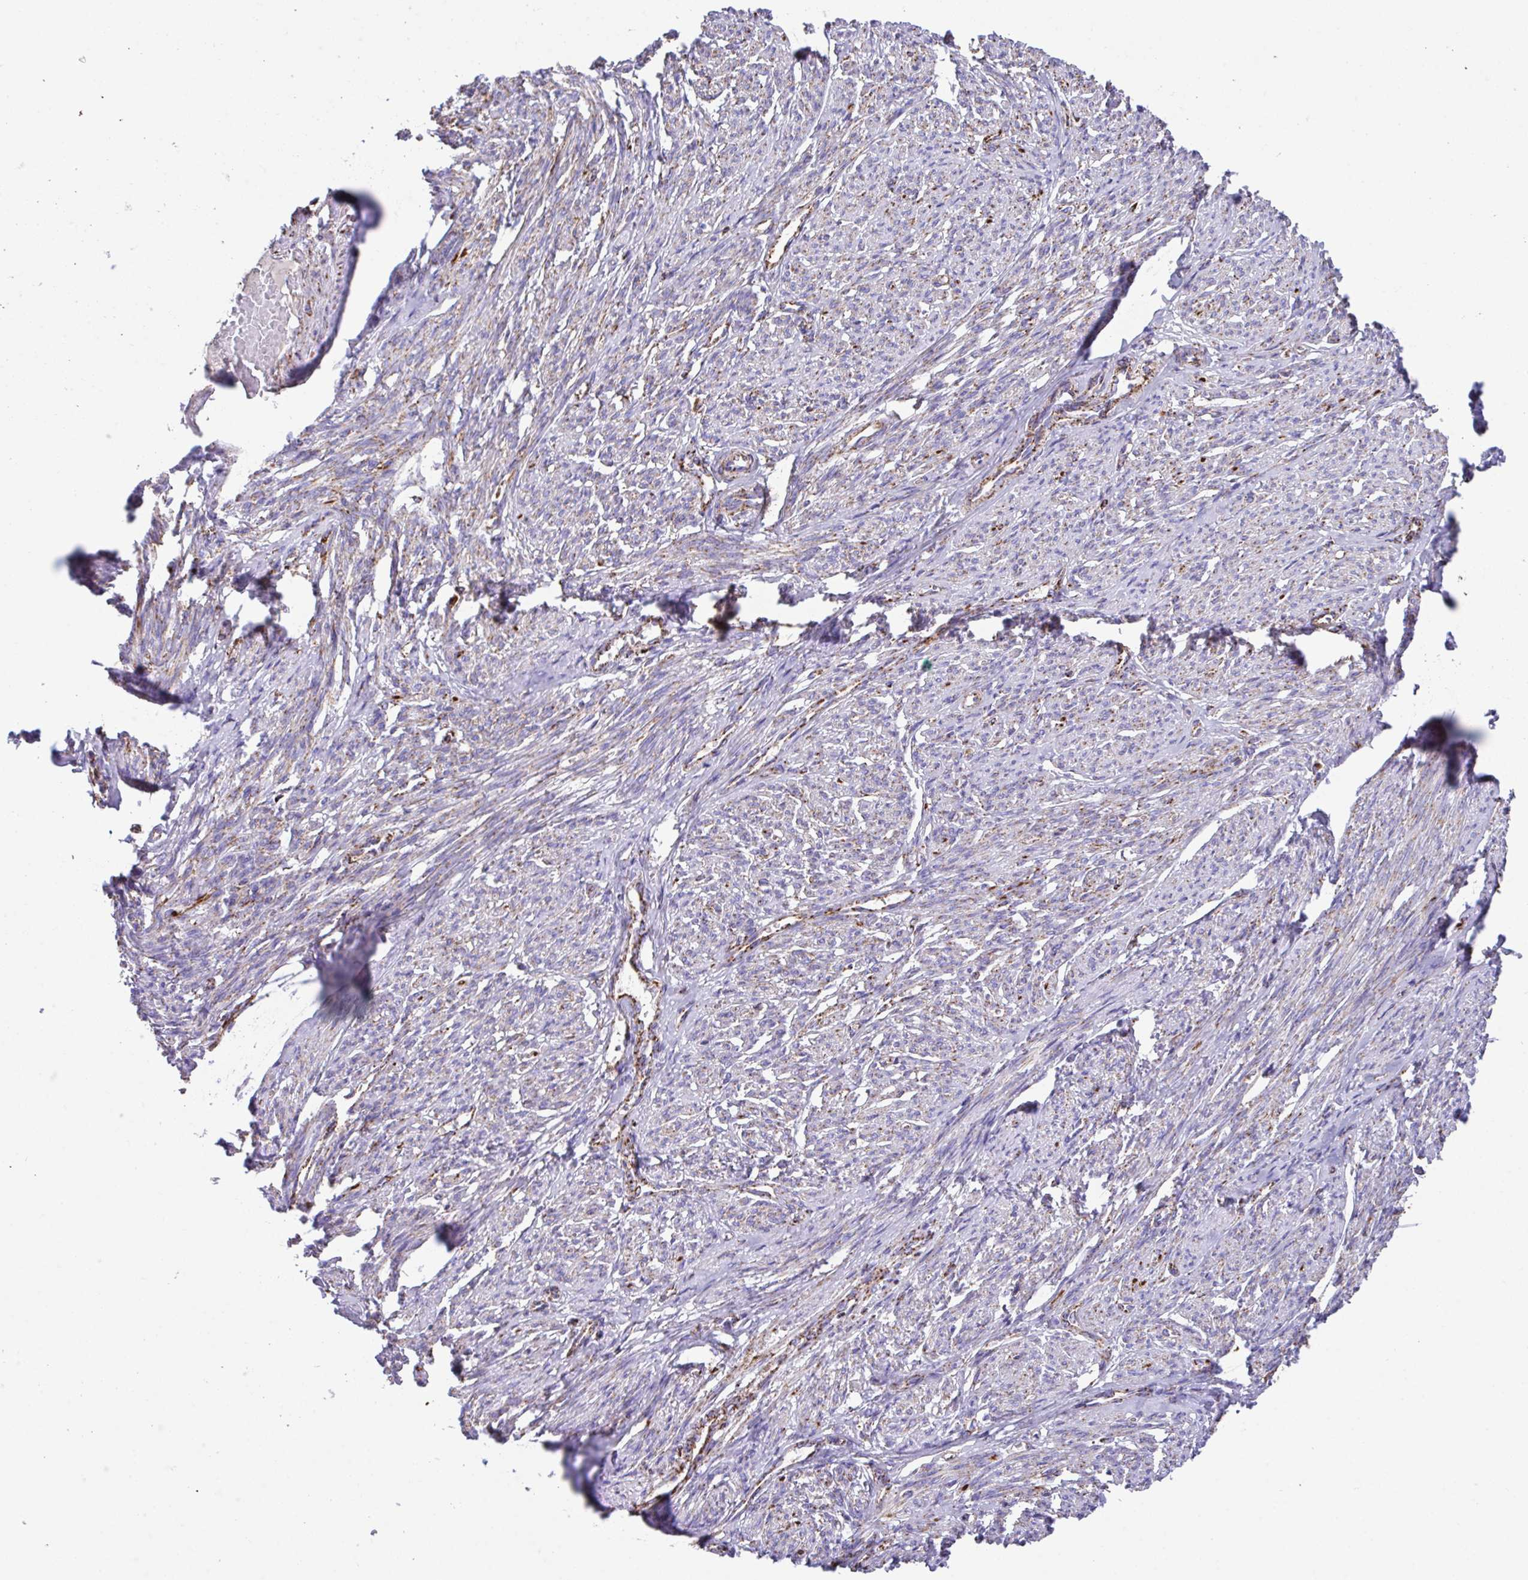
{"staining": {"intensity": "moderate", "quantity": "<25%", "location": "cytoplasmic/membranous"}, "tissue": "smooth muscle", "cell_type": "Smooth muscle cells", "image_type": "normal", "snomed": [{"axis": "morphology", "description": "Normal tissue, NOS"}, {"axis": "topography", "description": "Smooth muscle"}], "caption": "Immunohistochemistry (IHC) micrograph of benign smooth muscle stained for a protein (brown), which shows low levels of moderate cytoplasmic/membranous expression in approximately <25% of smooth muscle cells.", "gene": "PCMTD2", "patient": {"sex": "female", "age": 65}}